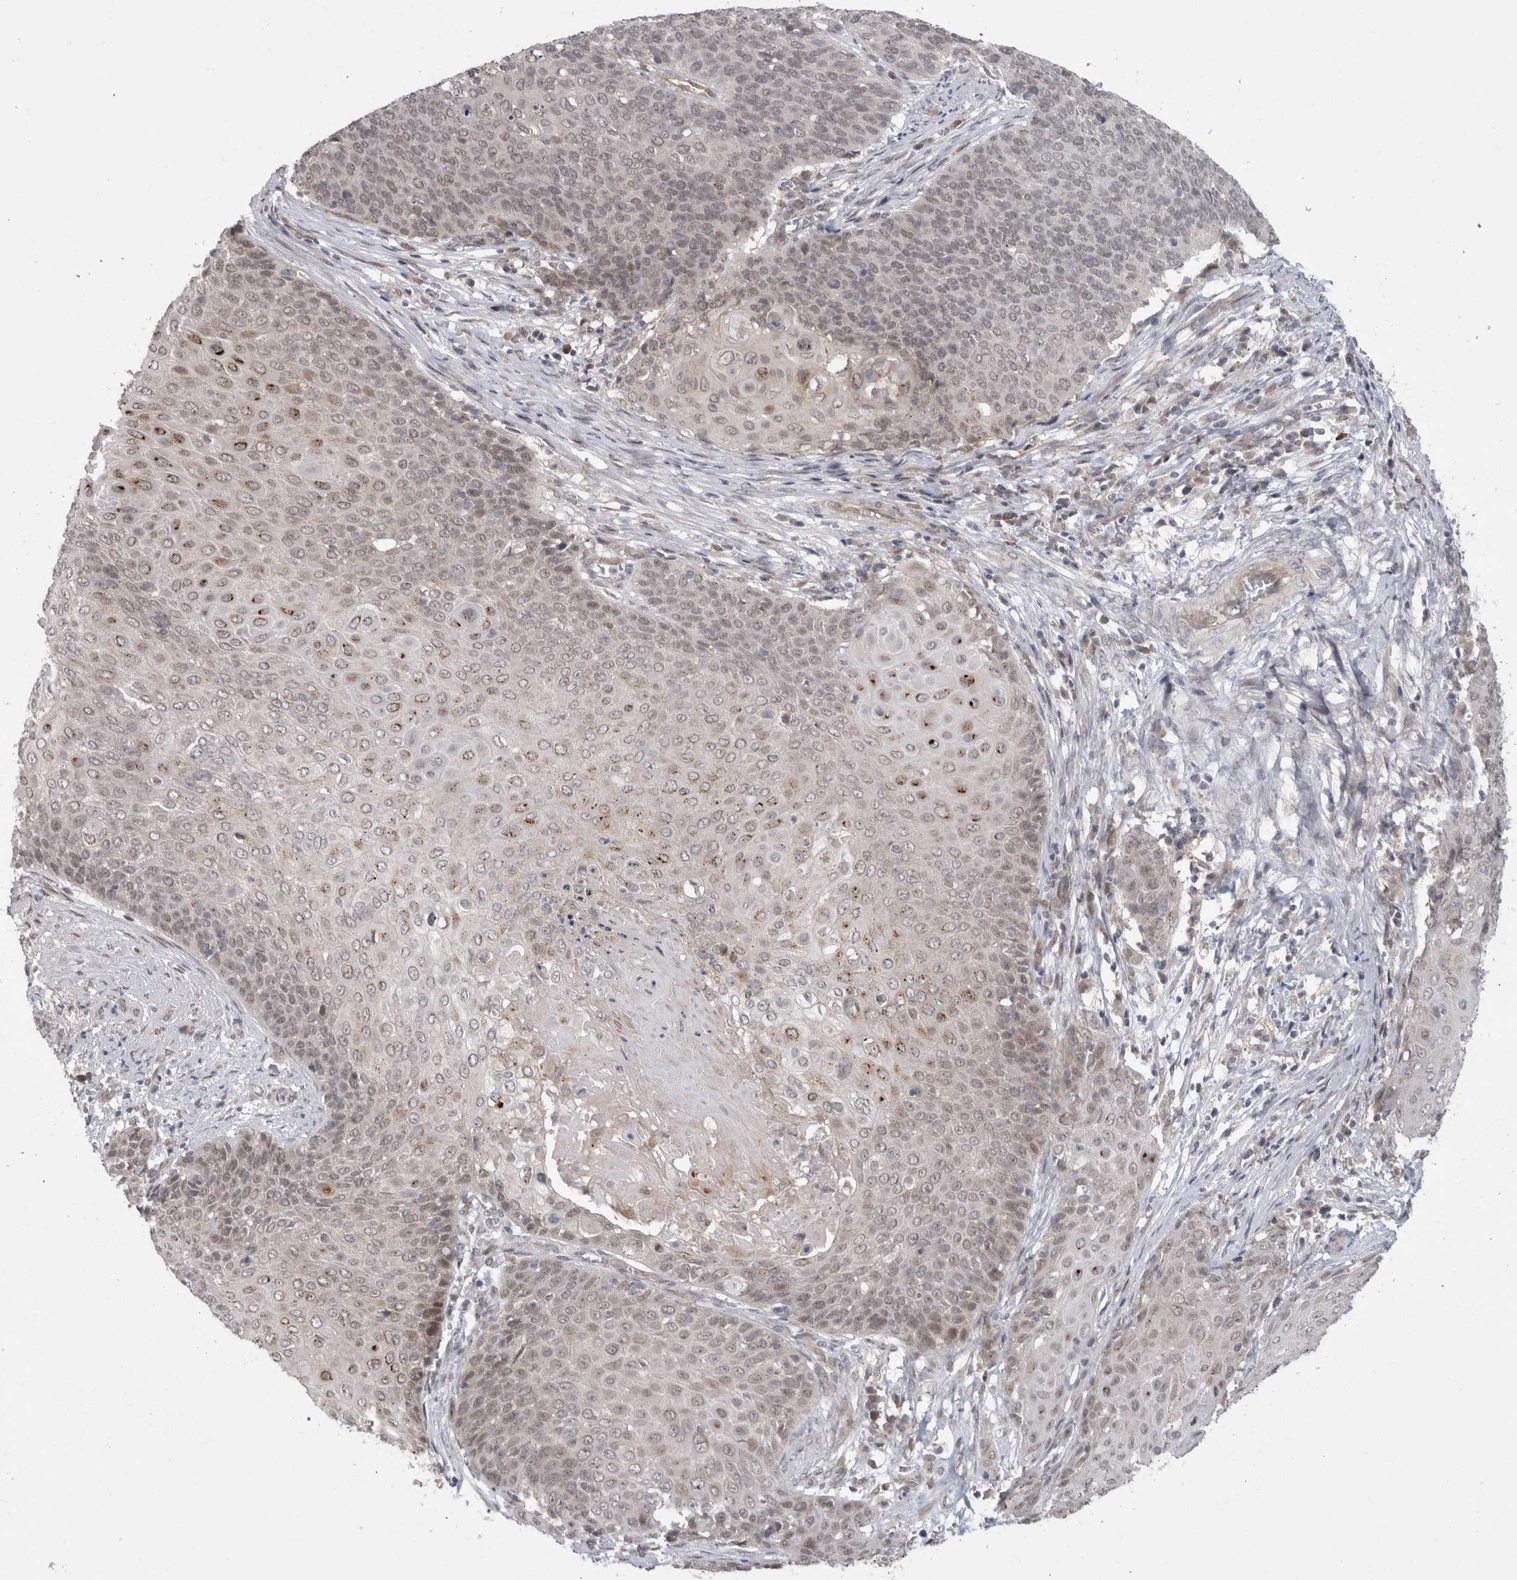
{"staining": {"intensity": "moderate", "quantity": "<25%", "location": "cytoplasmic/membranous,nuclear"}, "tissue": "cervical cancer", "cell_type": "Tumor cells", "image_type": "cancer", "snomed": [{"axis": "morphology", "description": "Squamous cell carcinoma, NOS"}, {"axis": "topography", "description": "Cervix"}], "caption": "Human cervical cancer stained with a protein marker shows moderate staining in tumor cells.", "gene": "MTBP", "patient": {"sex": "female", "age": 39}}